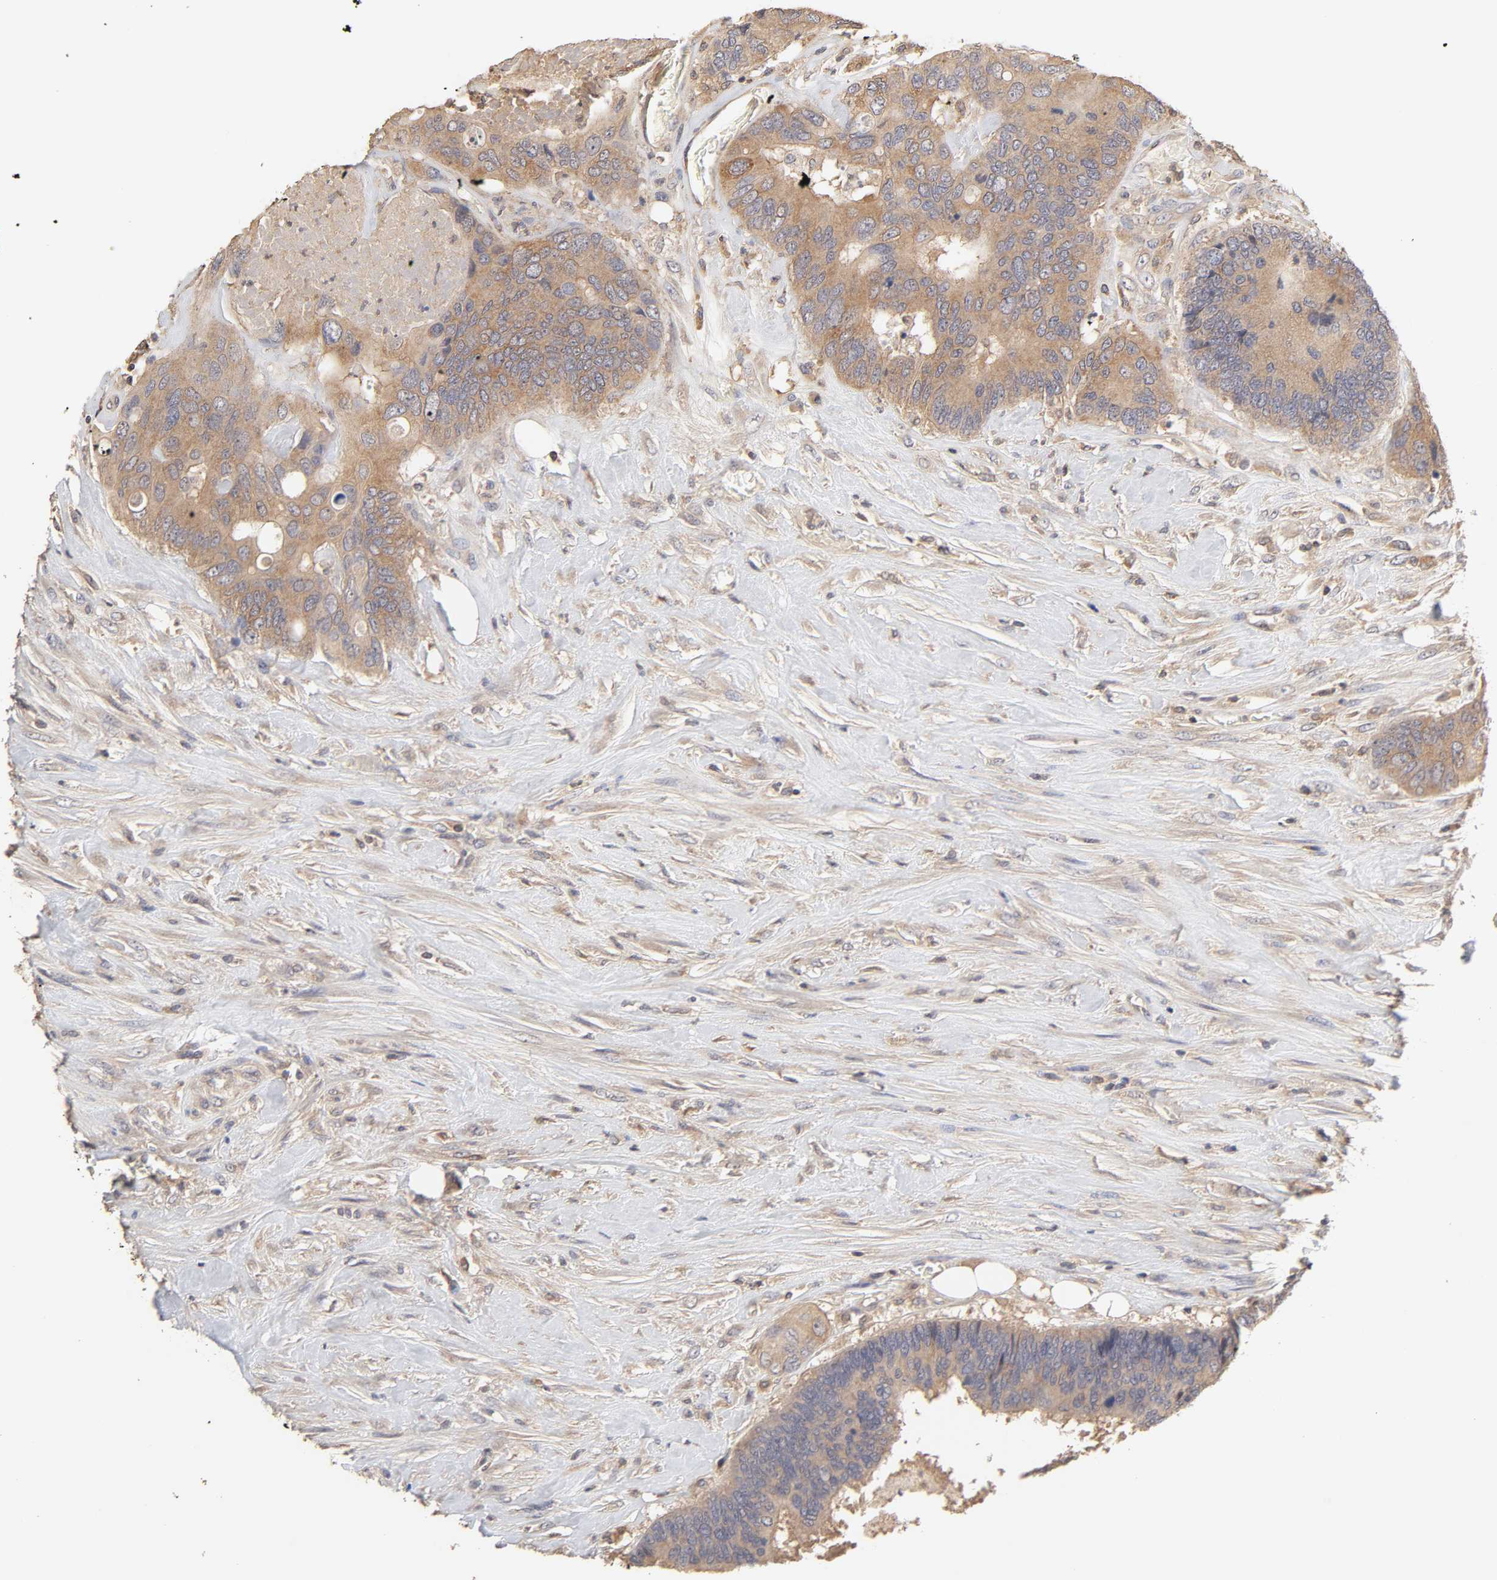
{"staining": {"intensity": "moderate", "quantity": ">75%", "location": "cytoplasmic/membranous"}, "tissue": "colorectal cancer", "cell_type": "Tumor cells", "image_type": "cancer", "snomed": [{"axis": "morphology", "description": "Adenocarcinoma, NOS"}, {"axis": "topography", "description": "Rectum"}], "caption": "A medium amount of moderate cytoplasmic/membranous positivity is identified in approximately >75% of tumor cells in colorectal cancer tissue. Immunohistochemistry stains the protein in brown and the nuclei are stained blue.", "gene": "AP1G2", "patient": {"sex": "male", "age": 55}}